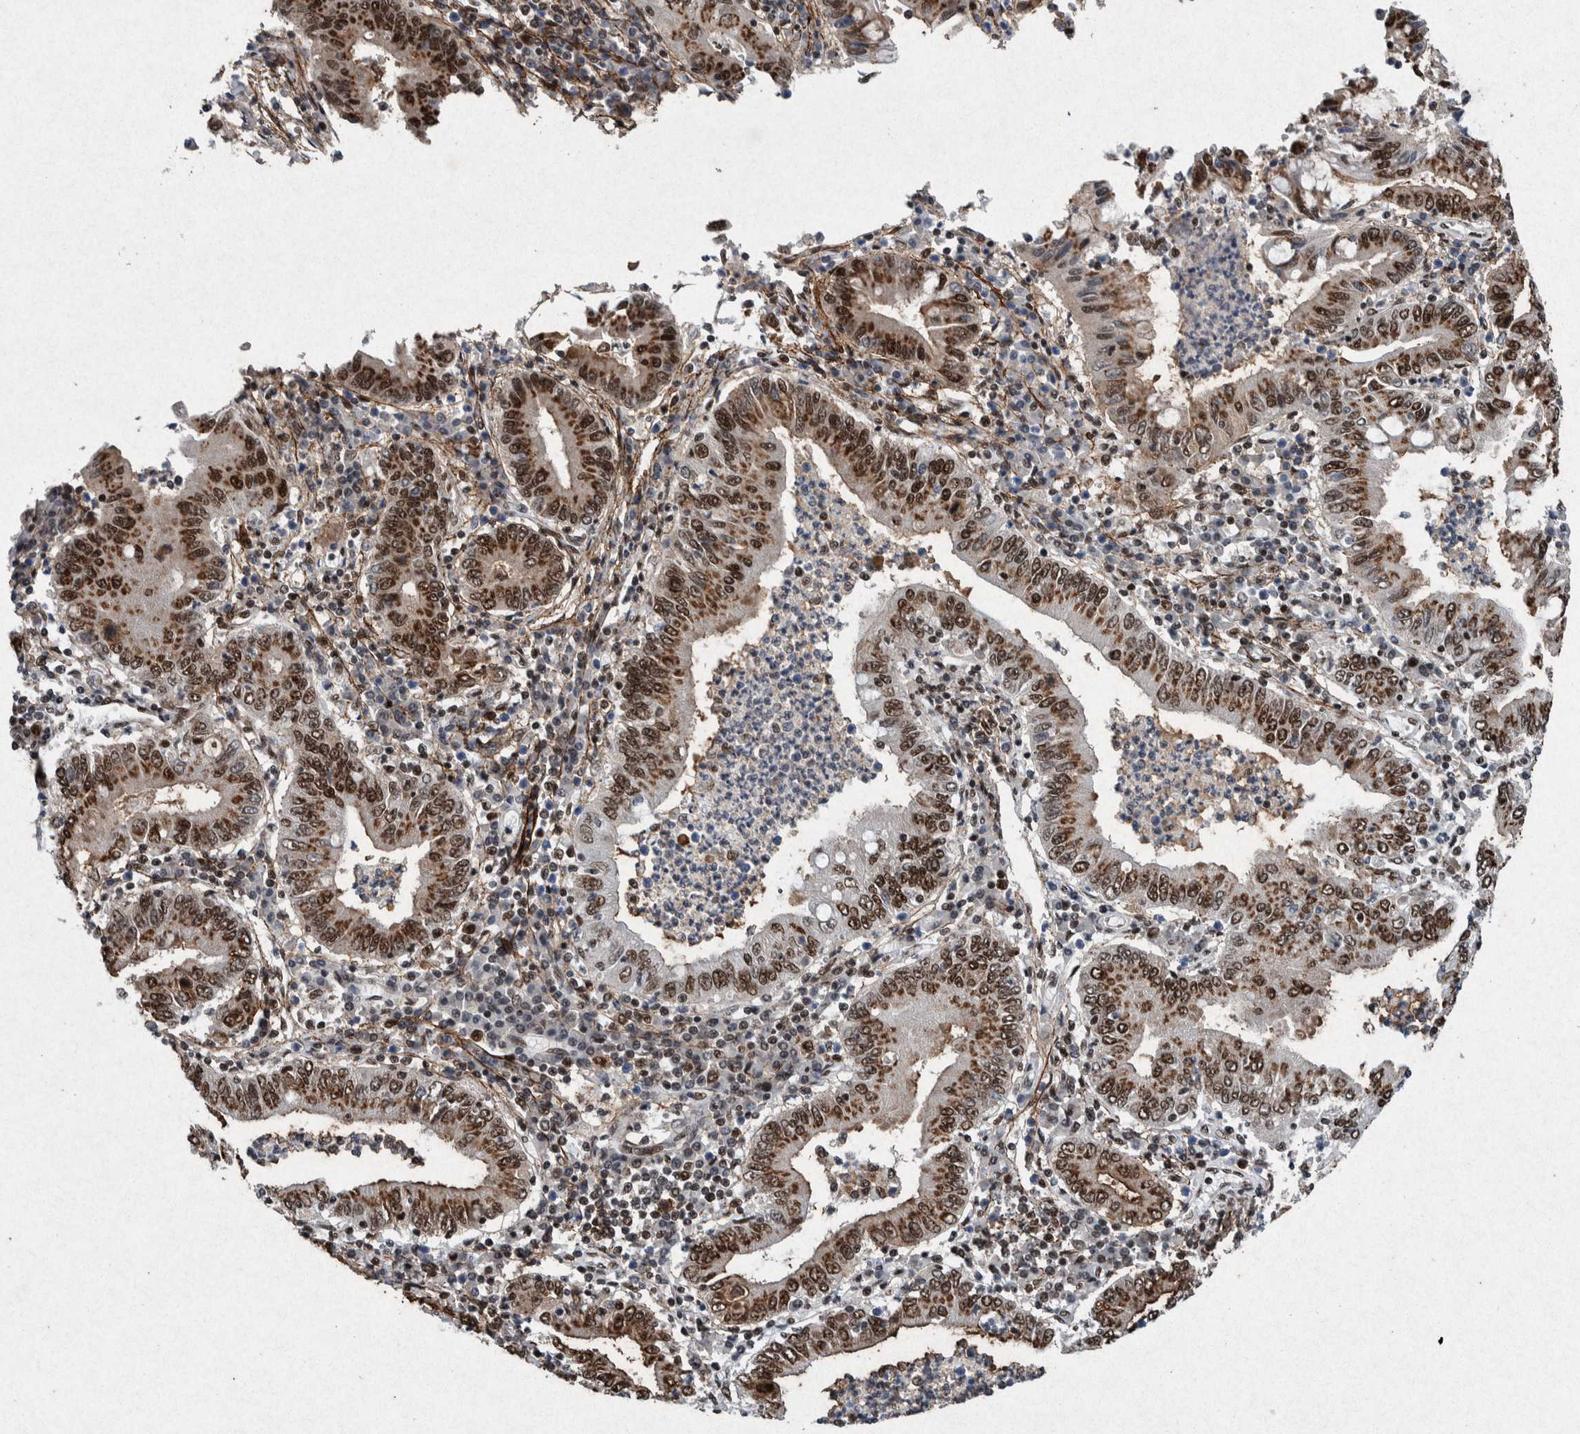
{"staining": {"intensity": "strong", "quantity": ">75%", "location": "nuclear"}, "tissue": "stomach cancer", "cell_type": "Tumor cells", "image_type": "cancer", "snomed": [{"axis": "morphology", "description": "Normal tissue, NOS"}, {"axis": "morphology", "description": "Adenocarcinoma, NOS"}, {"axis": "topography", "description": "Esophagus"}, {"axis": "topography", "description": "Stomach, upper"}, {"axis": "topography", "description": "Peripheral nerve tissue"}], "caption": "This histopathology image shows stomach cancer stained with immunohistochemistry to label a protein in brown. The nuclear of tumor cells show strong positivity for the protein. Nuclei are counter-stained blue.", "gene": "TAF10", "patient": {"sex": "male", "age": 62}}